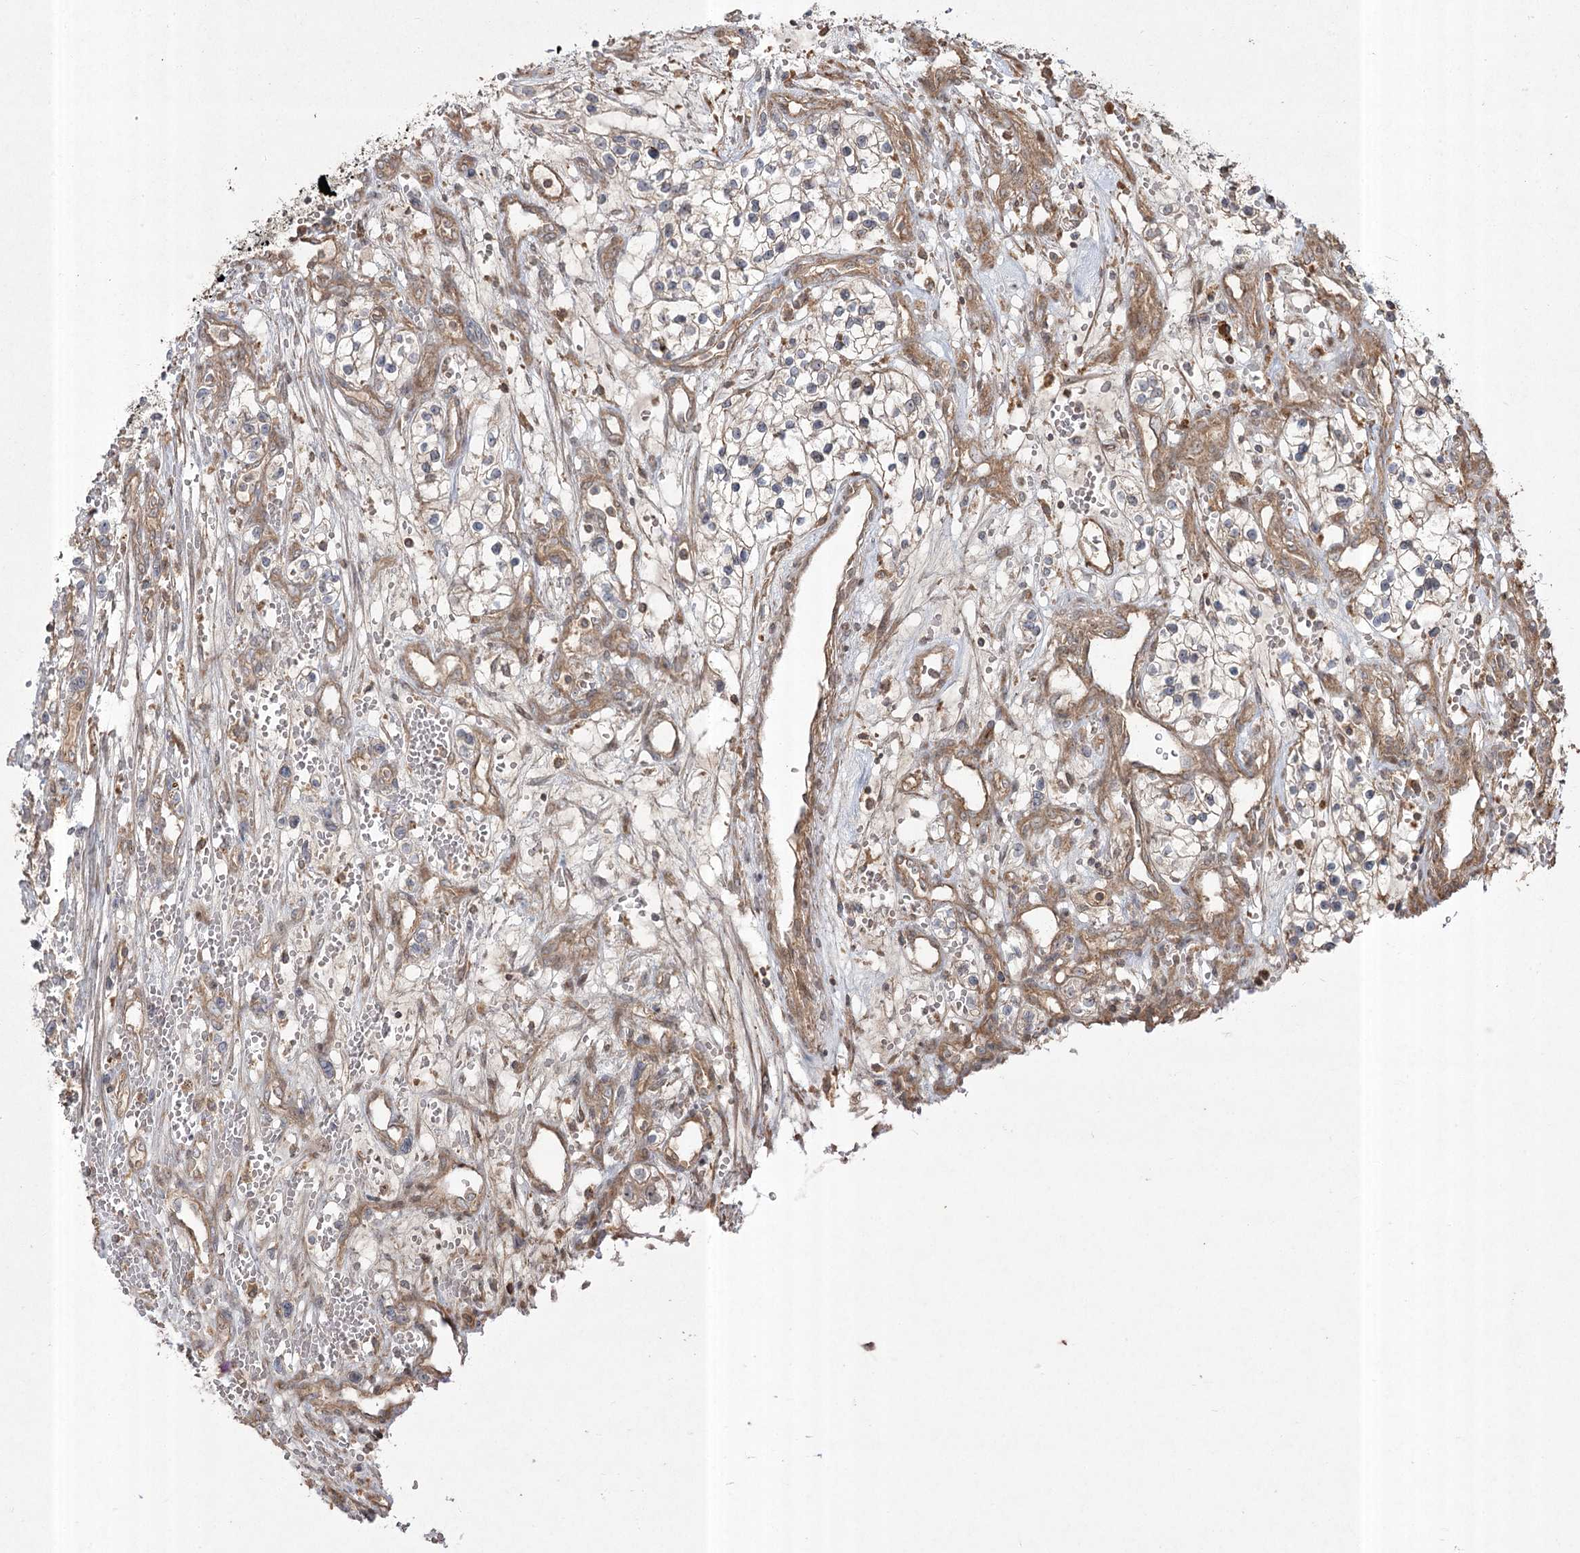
{"staining": {"intensity": "weak", "quantity": "25%-75%", "location": "cytoplasmic/membranous"}, "tissue": "renal cancer", "cell_type": "Tumor cells", "image_type": "cancer", "snomed": [{"axis": "morphology", "description": "Adenocarcinoma, NOS"}, {"axis": "topography", "description": "Kidney"}], "caption": "DAB immunohistochemical staining of human adenocarcinoma (renal) displays weak cytoplasmic/membranous protein positivity in about 25%-75% of tumor cells.", "gene": "CPLANE1", "patient": {"sex": "female", "age": 57}}